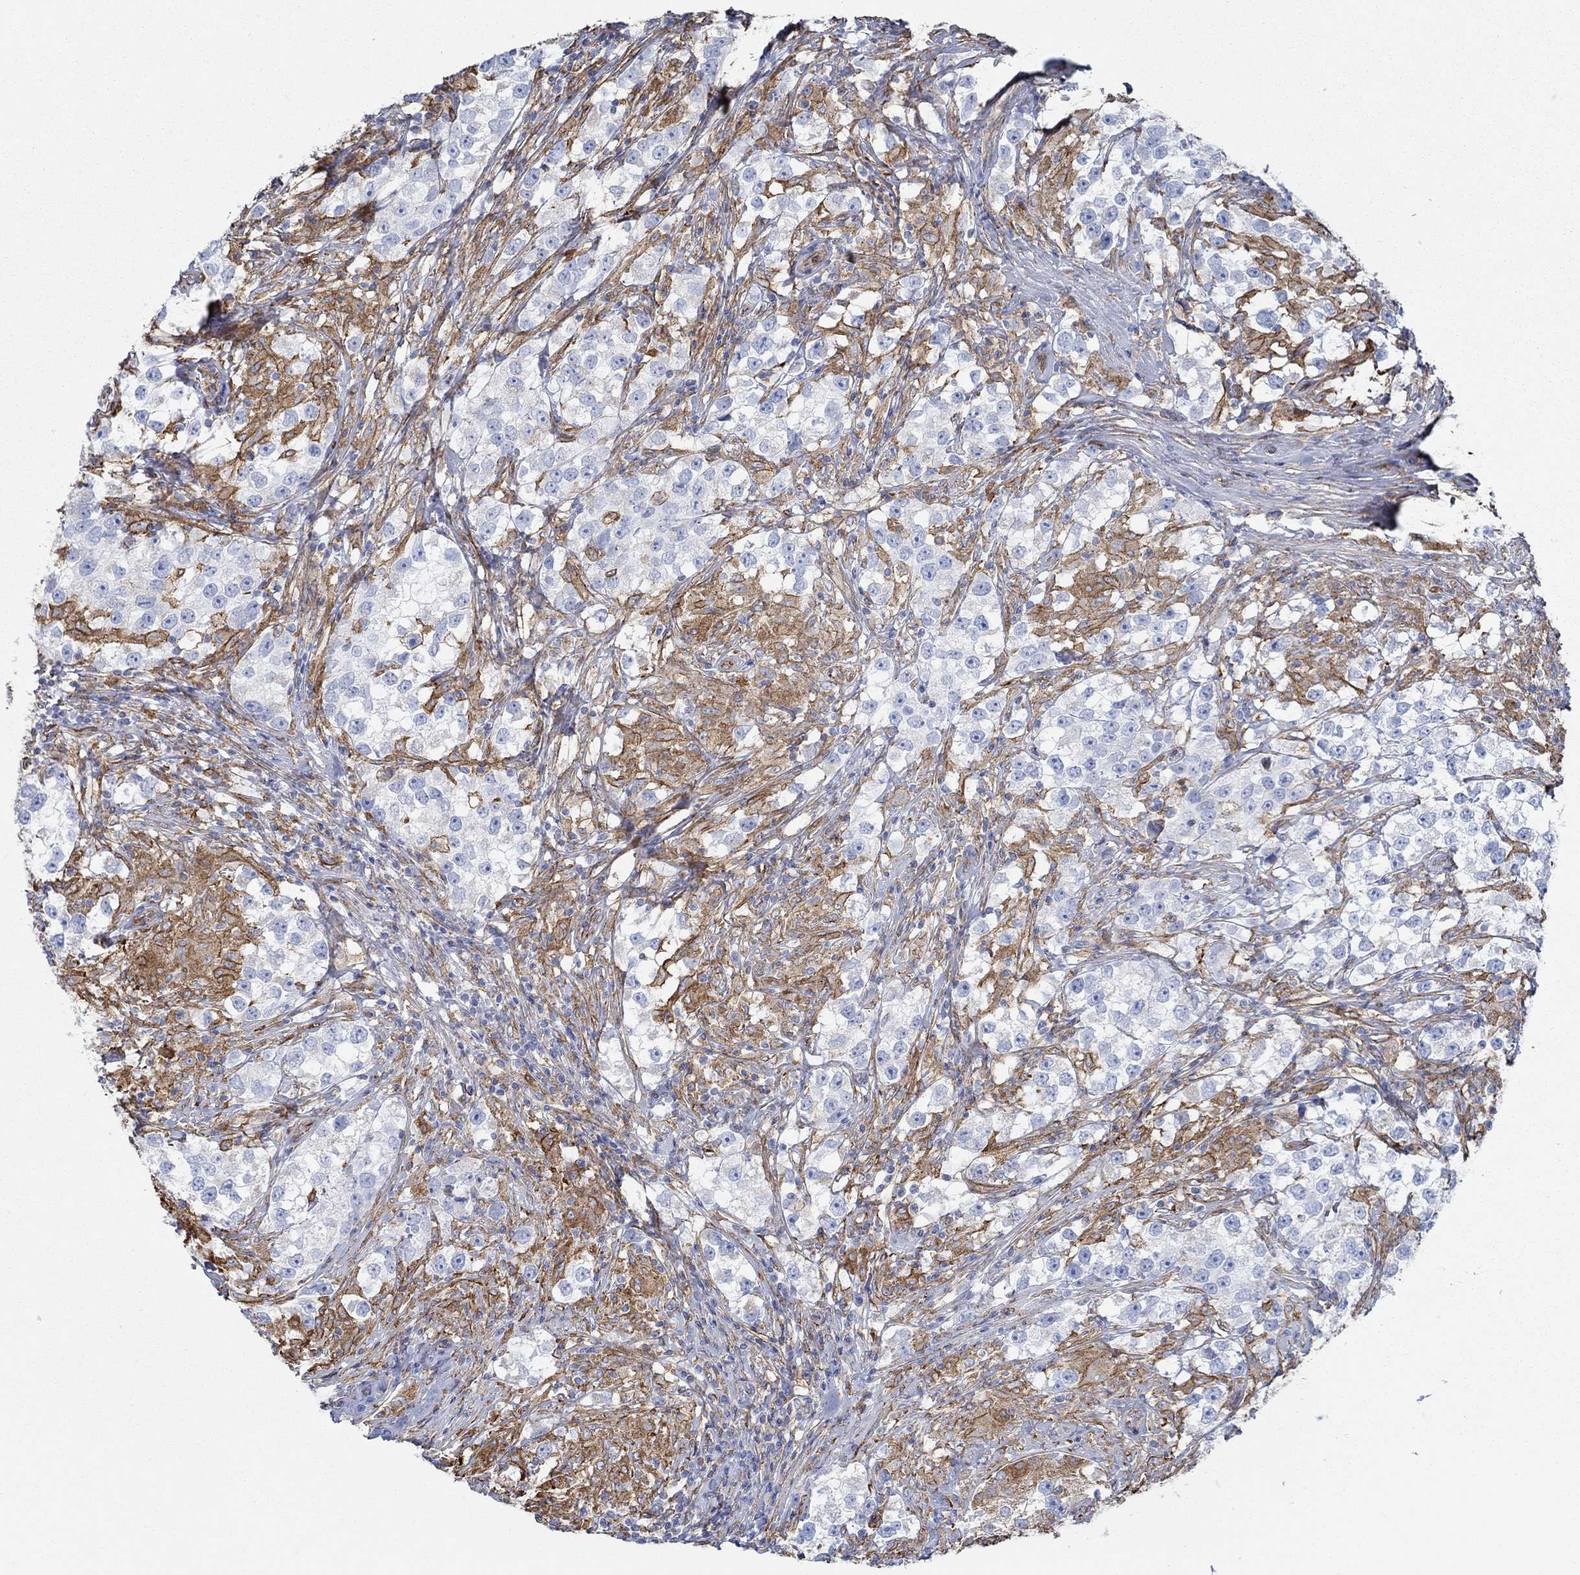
{"staining": {"intensity": "moderate", "quantity": "<25%", "location": "cytoplasmic/membranous"}, "tissue": "testis cancer", "cell_type": "Tumor cells", "image_type": "cancer", "snomed": [{"axis": "morphology", "description": "Seminoma, NOS"}, {"axis": "topography", "description": "Testis"}], "caption": "The histopathology image demonstrates staining of seminoma (testis), revealing moderate cytoplasmic/membranous protein expression (brown color) within tumor cells.", "gene": "STC2", "patient": {"sex": "male", "age": 46}}